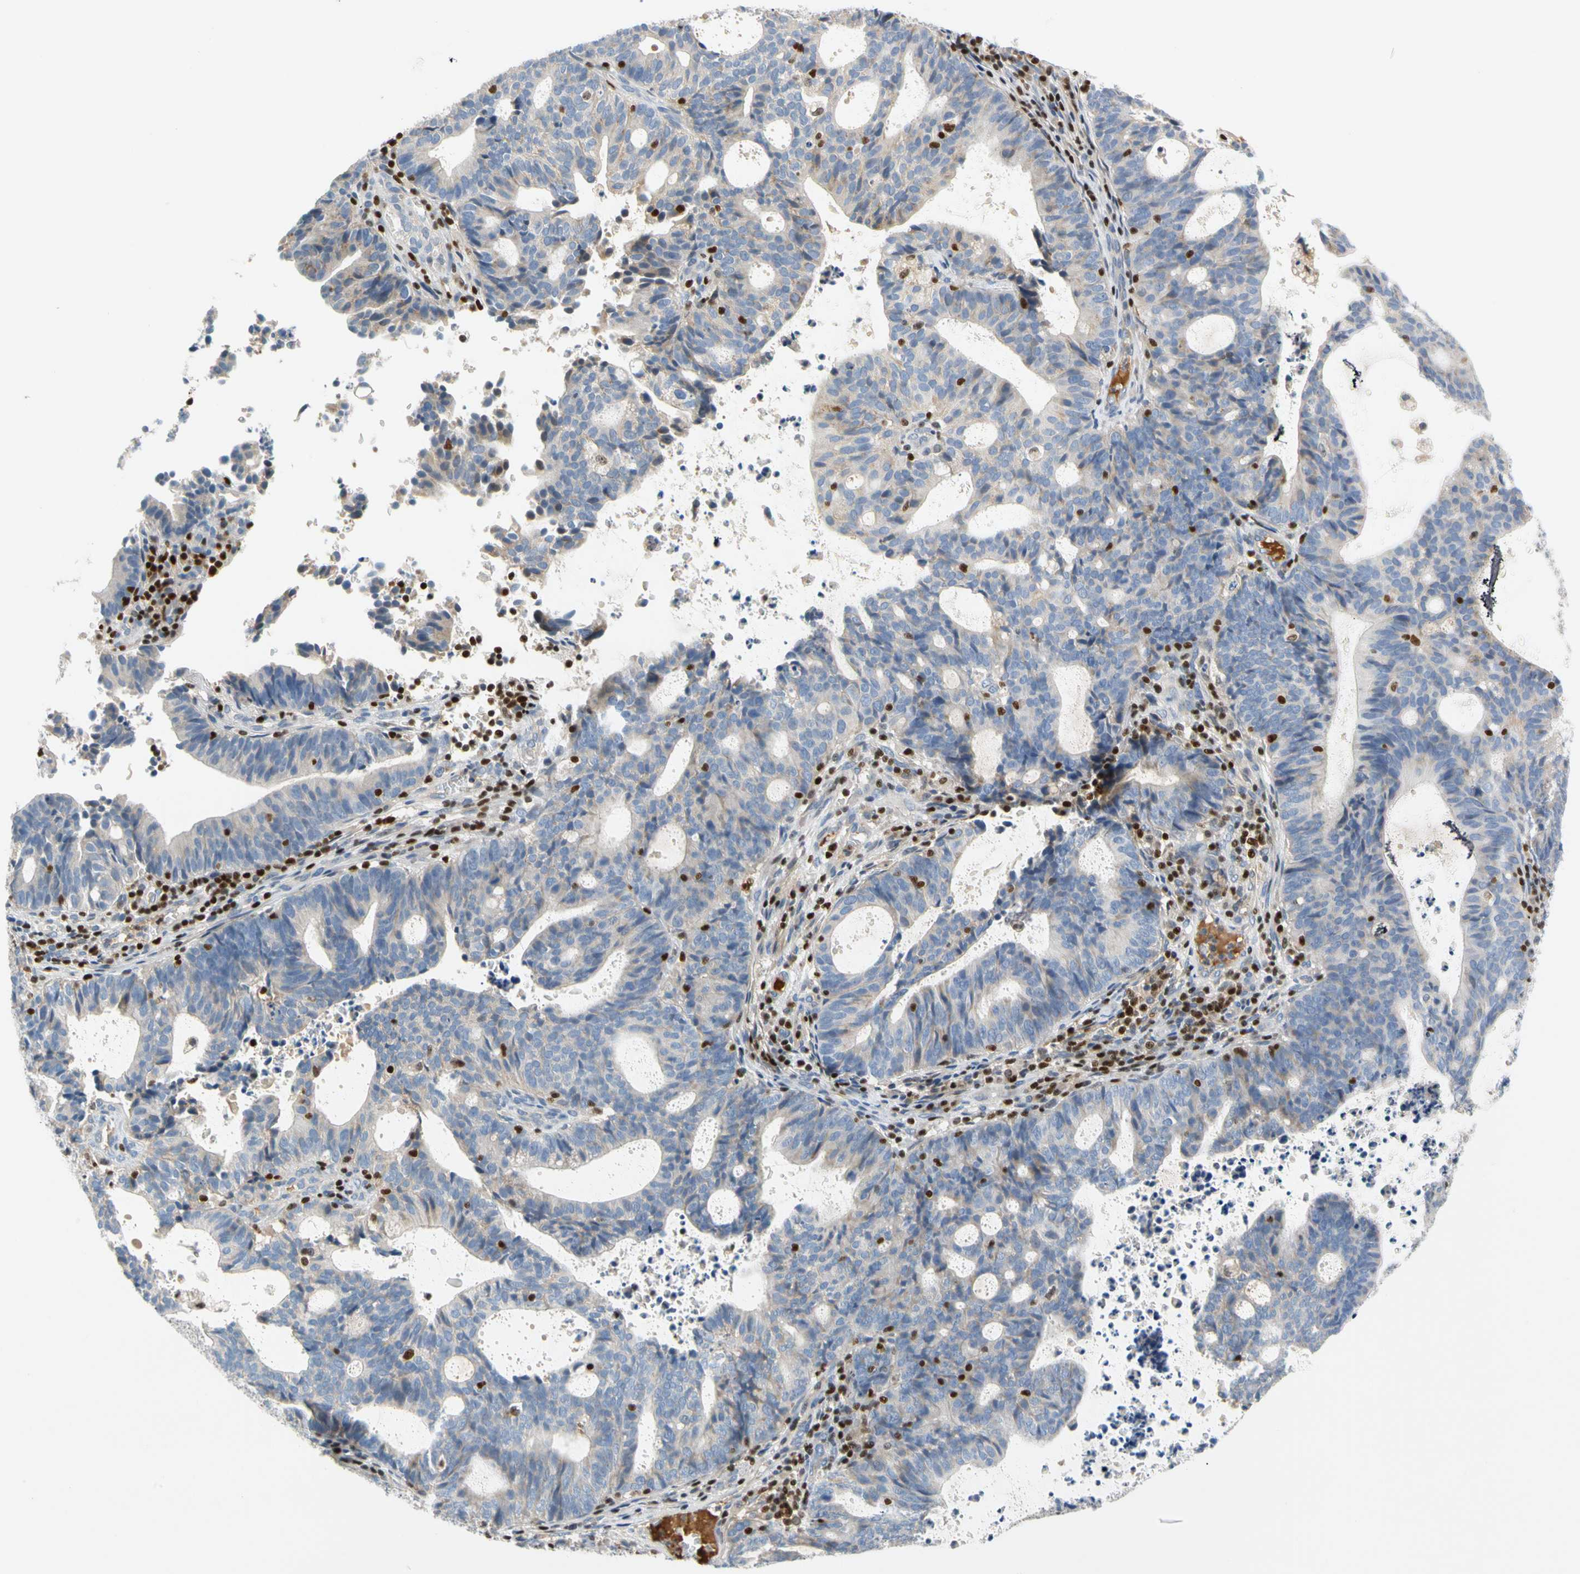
{"staining": {"intensity": "weak", "quantity": "<25%", "location": "cytoplasmic/membranous"}, "tissue": "endometrial cancer", "cell_type": "Tumor cells", "image_type": "cancer", "snomed": [{"axis": "morphology", "description": "Adenocarcinoma, NOS"}, {"axis": "topography", "description": "Uterus"}], "caption": "A photomicrograph of endometrial cancer stained for a protein shows no brown staining in tumor cells.", "gene": "SP140", "patient": {"sex": "female", "age": 83}}